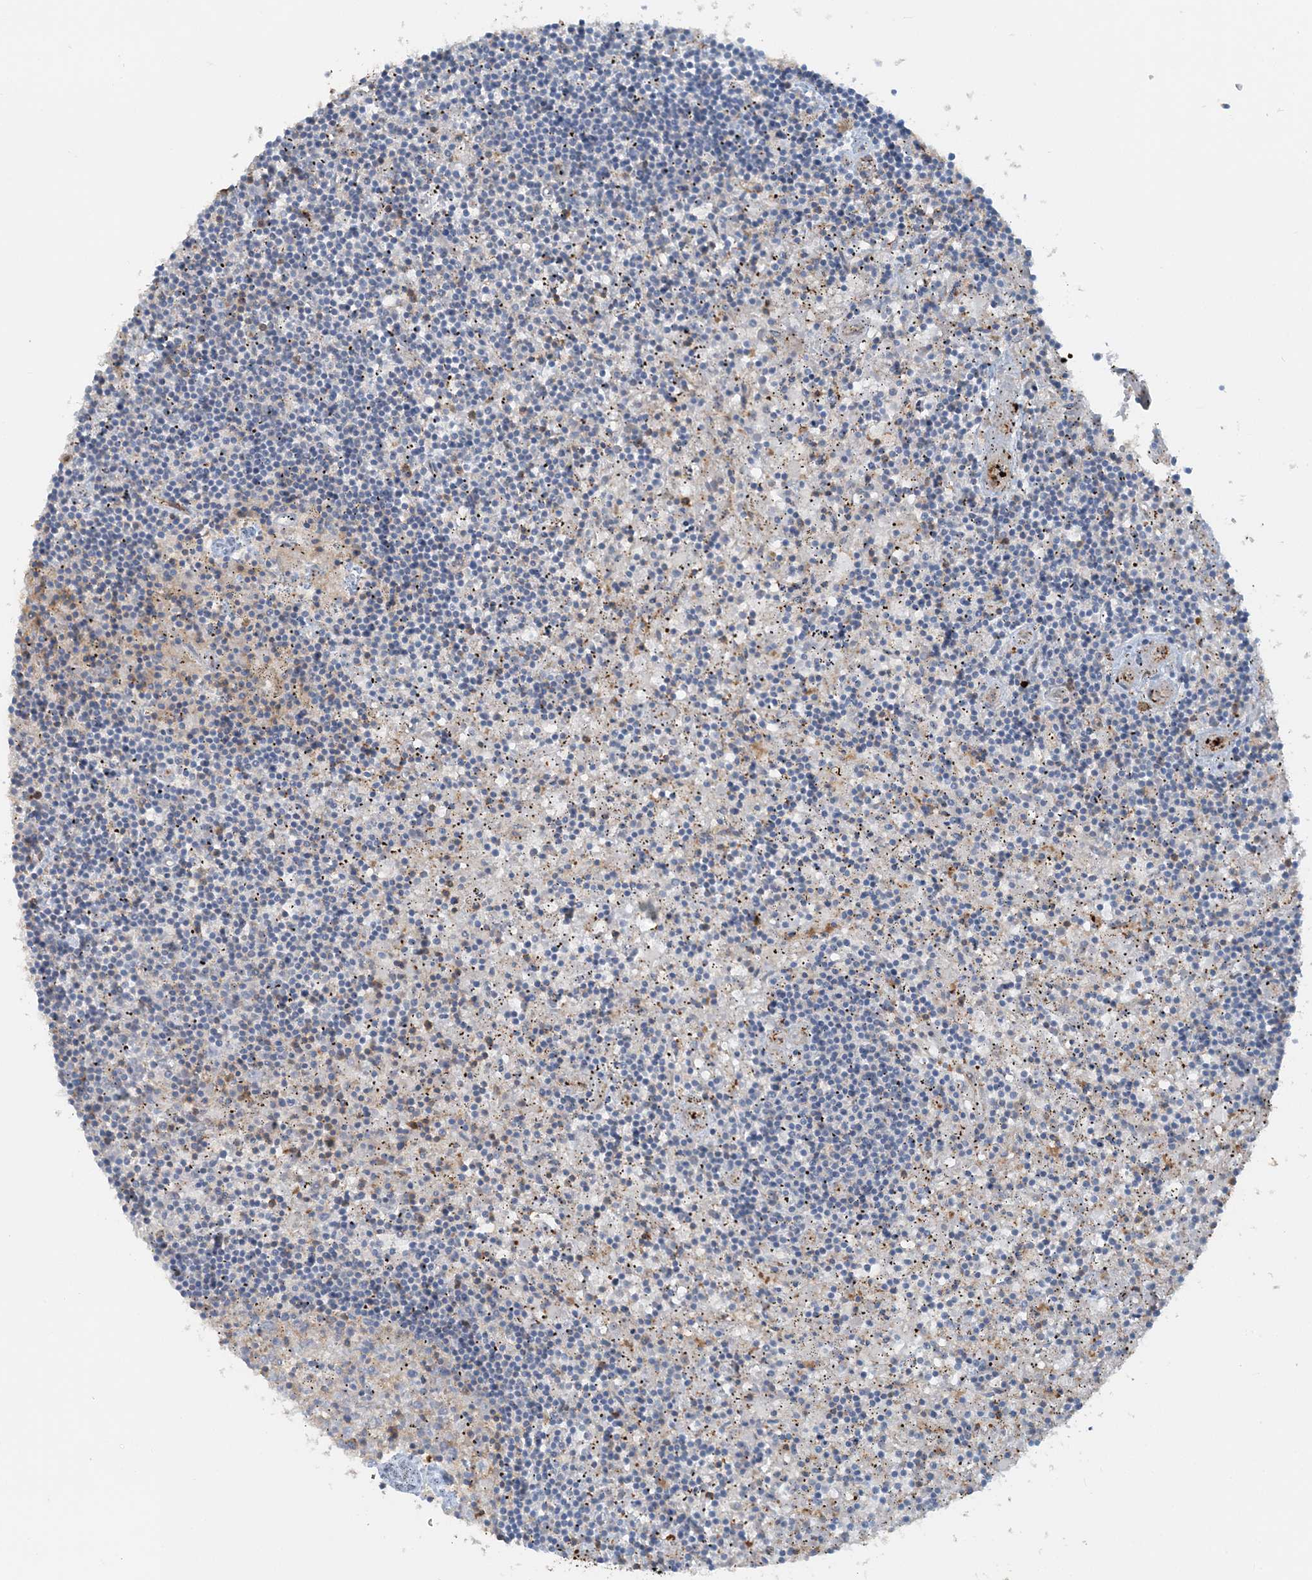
{"staining": {"intensity": "negative", "quantity": "none", "location": "none"}, "tissue": "lymphoma", "cell_type": "Tumor cells", "image_type": "cancer", "snomed": [{"axis": "morphology", "description": "Malignant lymphoma, non-Hodgkin's type, Low grade"}, {"axis": "topography", "description": "Spleen"}], "caption": "Low-grade malignant lymphoma, non-Hodgkin's type stained for a protein using IHC reveals no expression tumor cells.", "gene": "DSTN", "patient": {"sex": "male", "age": 76}}